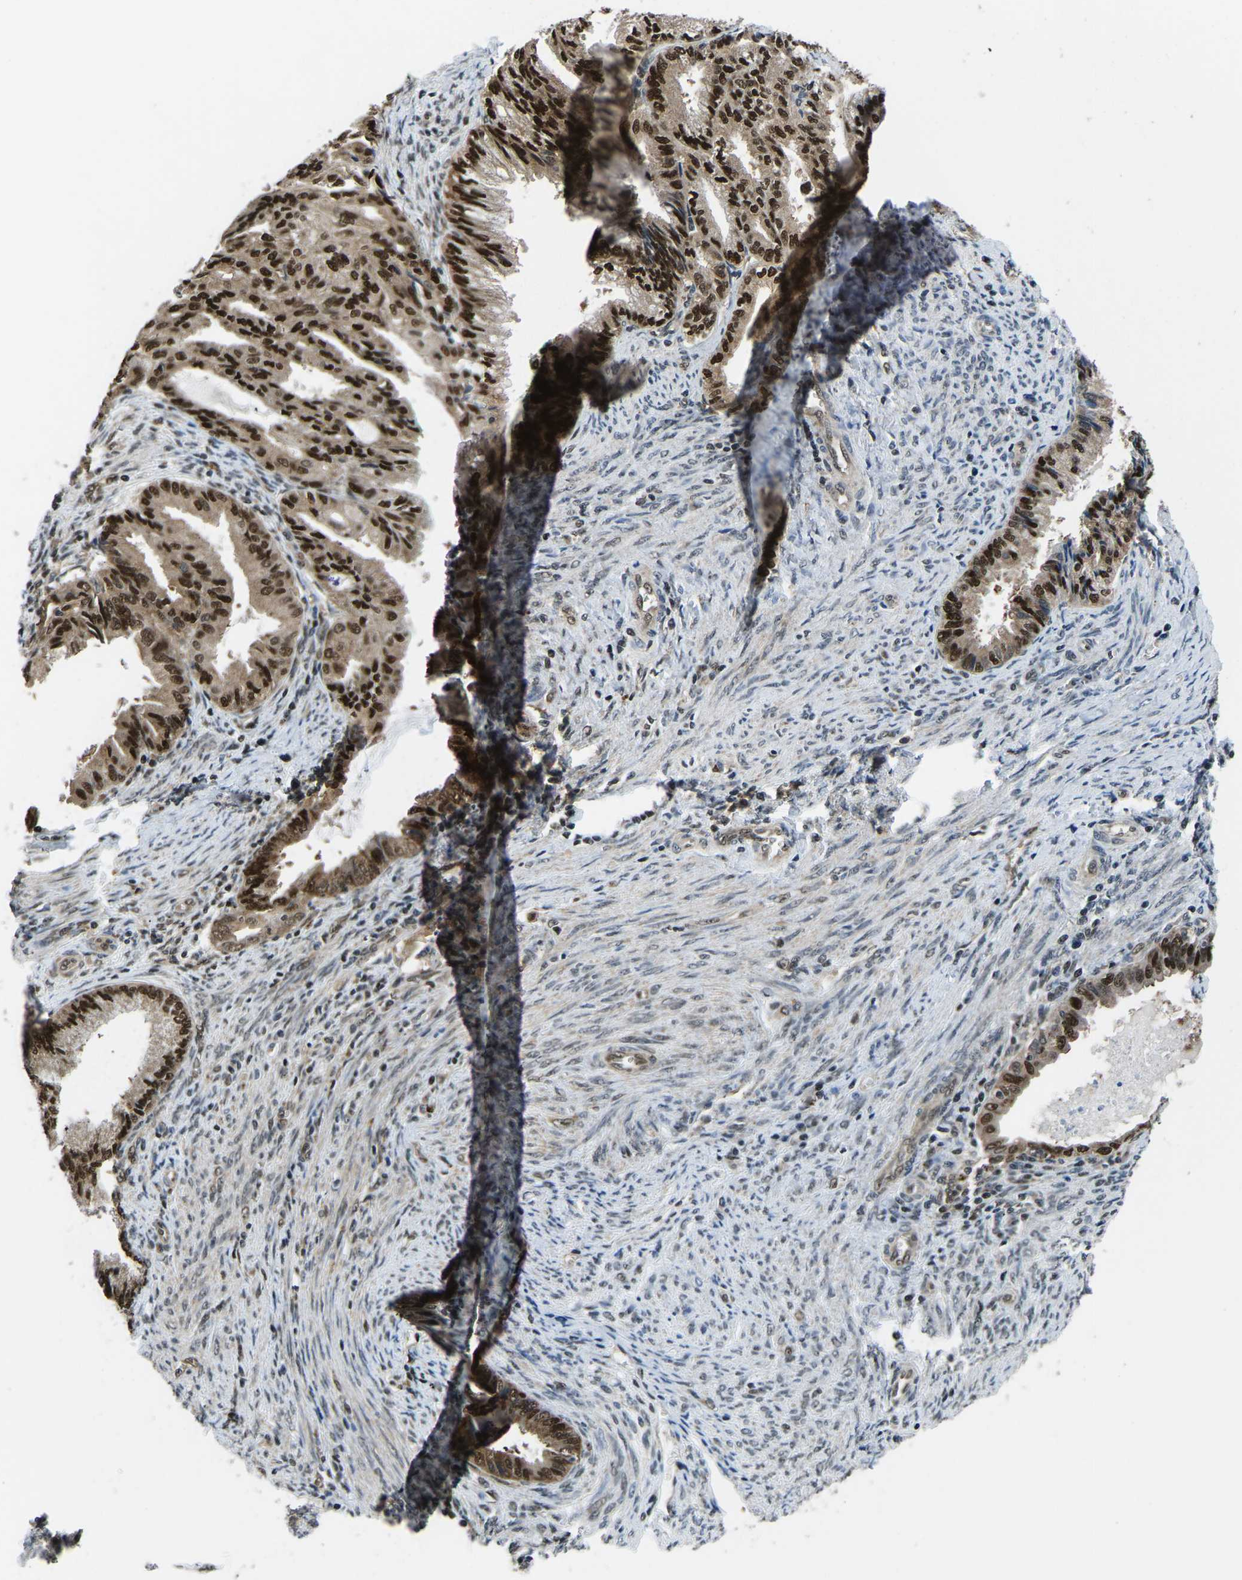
{"staining": {"intensity": "strong", "quantity": ">75%", "location": "cytoplasmic/membranous,nuclear"}, "tissue": "endometrial cancer", "cell_type": "Tumor cells", "image_type": "cancer", "snomed": [{"axis": "morphology", "description": "Adenocarcinoma, NOS"}, {"axis": "topography", "description": "Endometrium"}], "caption": "Endometrial cancer (adenocarcinoma) was stained to show a protein in brown. There is high levels of strong cytoplasmic/membranous and nuclear positivity in about >75% of tumor cells.", "gene": "DFFA", "patient": {"sex": "female", "age": 86}}